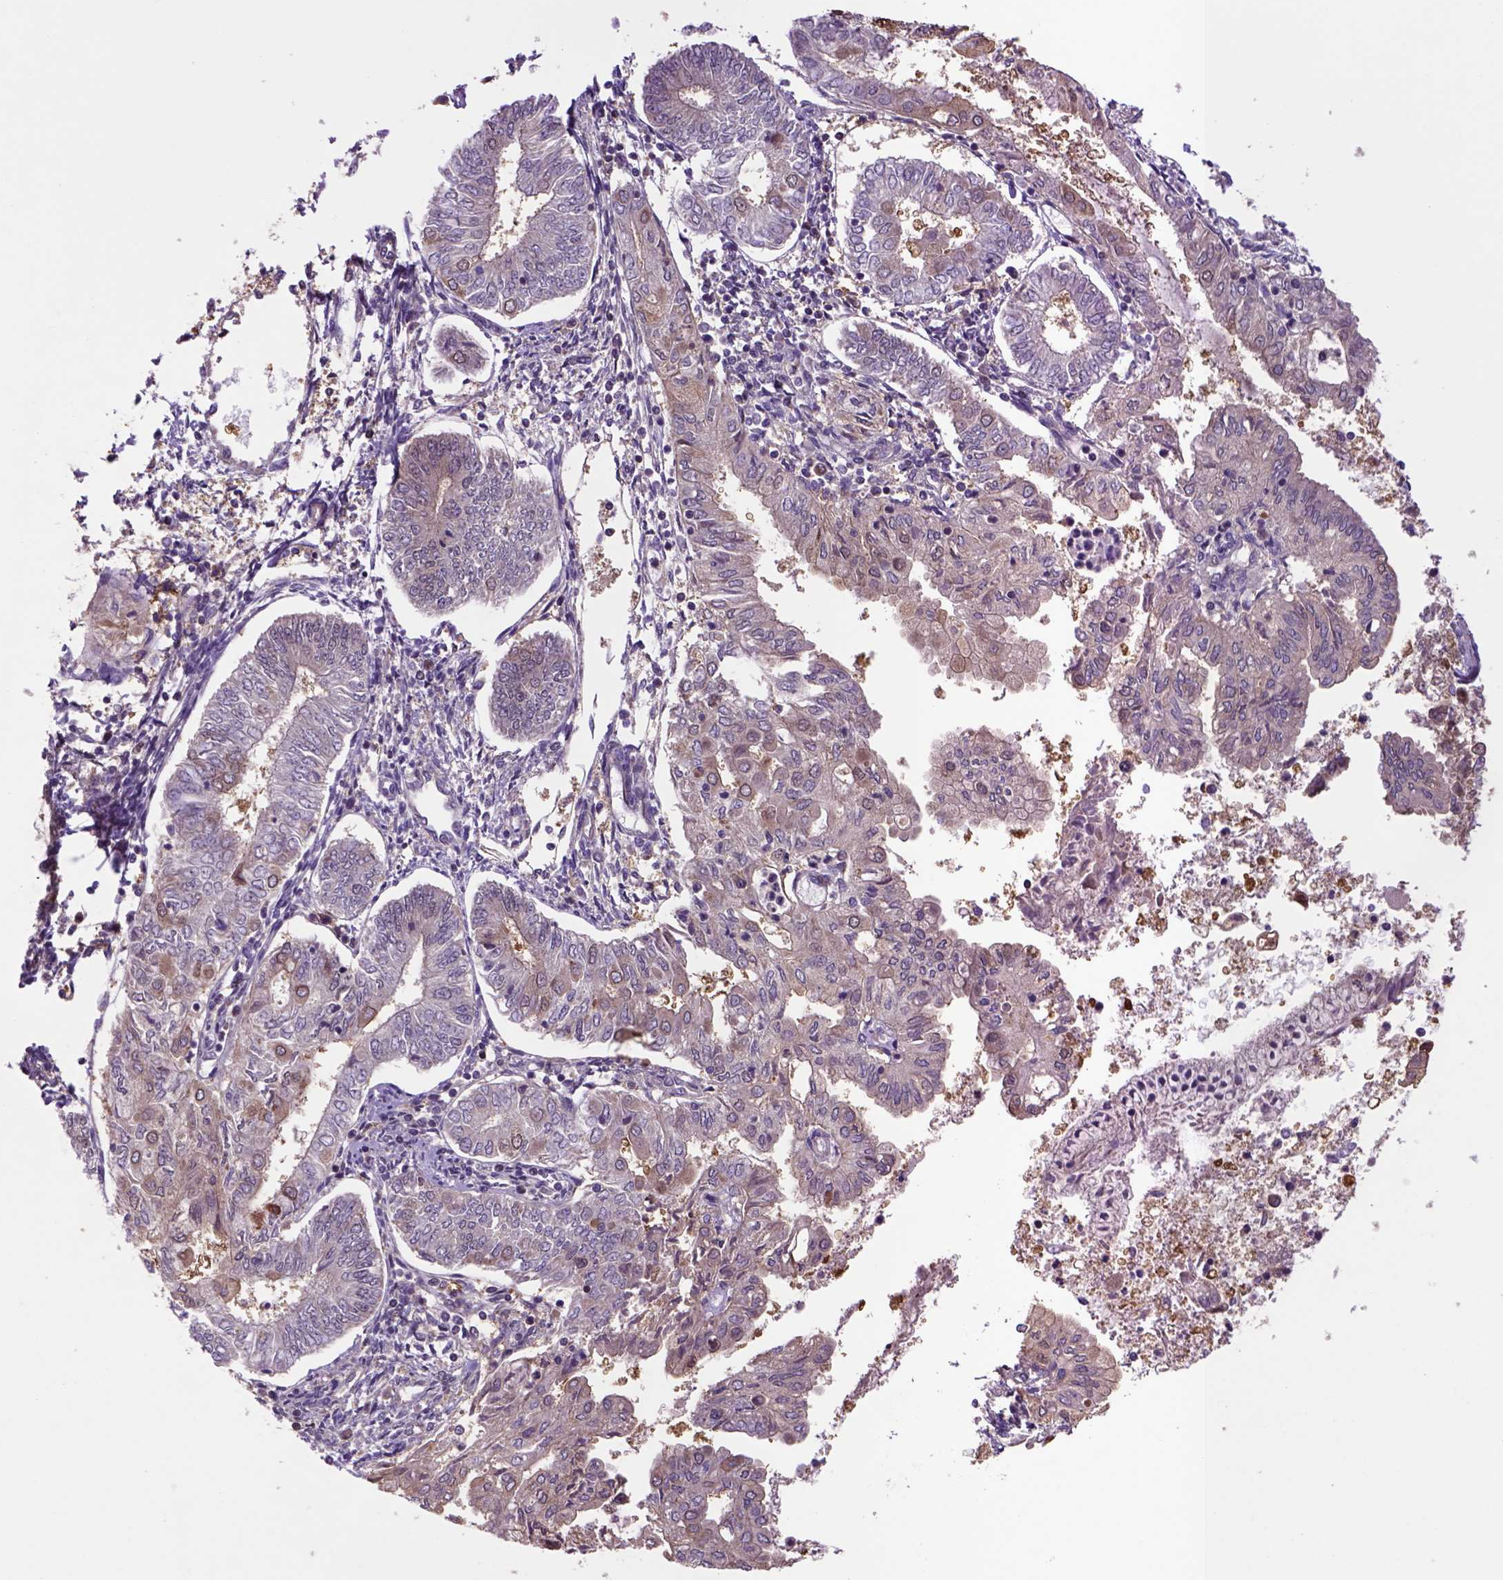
{"staining": {"intensity": "moderate", "quantity": "25%-75%", "location": "cytoplasmic/membranous"}, "tissue": "endometrial cancer", "cell_type": "Tumor cells", "image_type": "cancer", "snomed": [{"axis": "morphology", "description": "Adenocarcinoma, NOS"}, {"axis": "topography", "description": "Endometrium"}], "caption": "Immunohistochemistry of adenocarcinoma (endometrial) reveals medium levels of moderate cytoplasmic/membranous staining in approximately 25%-75% of tumor cells.", "gene": "HSPBP1", "patient": {"sex": "female", "age": 68}}